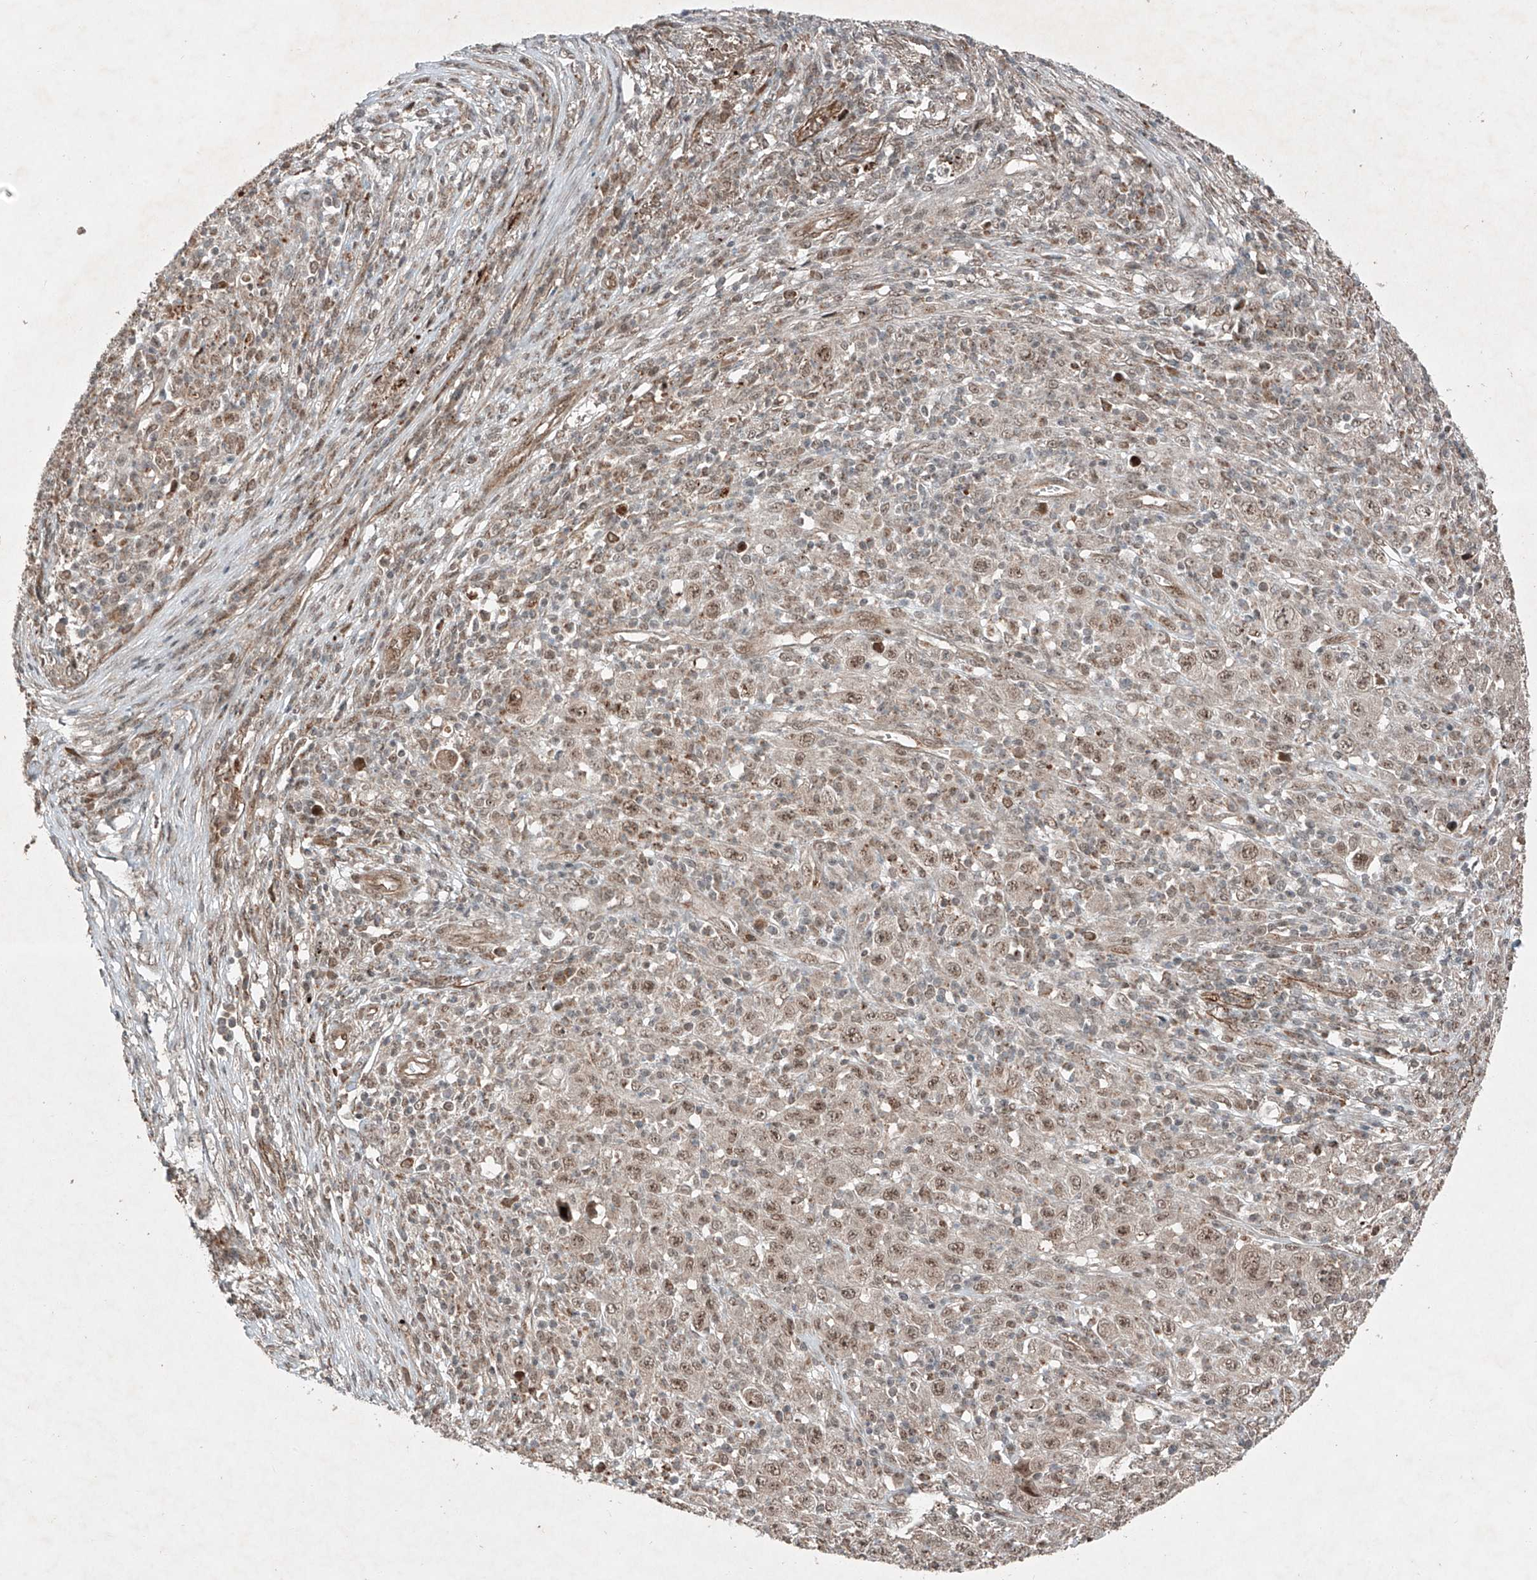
{"staining": {"intensity": "weak", "quantity": ">75%", "location": "nuclear"}, "tissue": "melanoma", "cell_type": "Tumor cells", "image_type": "cancer", "snomed": [{"axis": "morphology", "description": "Malignant melanoma, Metastatic site"}, {"axis": "topography", "description": "Skin"}], "caption": "Immunohistochemical staining of malignant melanoma (metastatic site) reveals weak nuclear protein staining in approximately >75% of tumor cells. The staining is performed using DAB (3,3'-diaminobenzidine) brown chromogen to label protein expression. The nuclei are counter-stained blue using hematoxylin.", "gene": "ZNF620", "patient": {"sex": "female", "age": 56}}